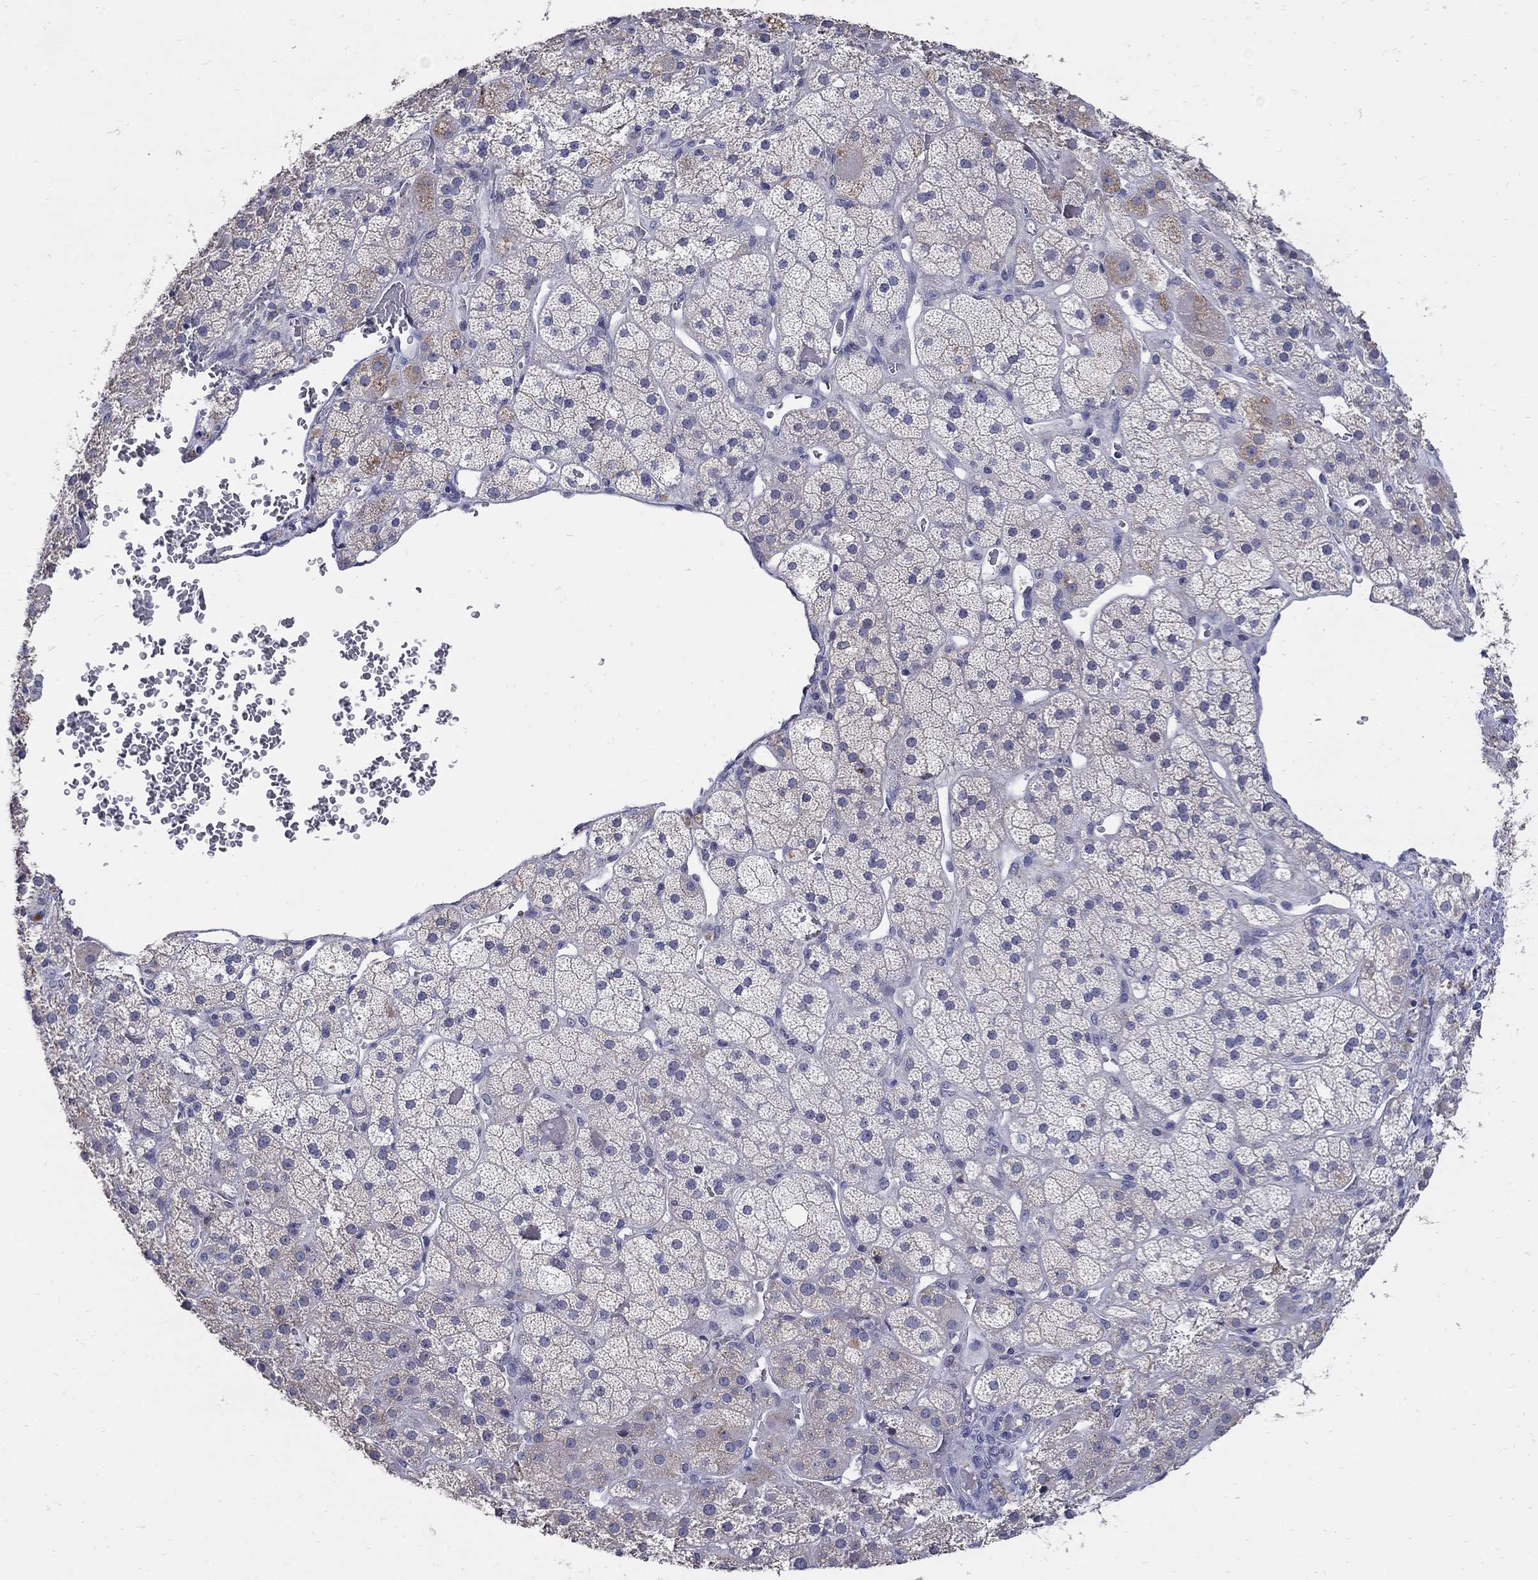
{"staining": {"intensity": "moderate", "quantity": "<25%", "location": "cytoplasmic/membranous"}, "tissue": "adrenal gland", "cell_type": "Glandular cells", "image_type": "normal", "snomed": [{"axis": "morphology", "description": "Normal tissue, NOS"}, {"axis": "topography", "description": "Adrenal gland"}], "caption": "Immunohistochemical staining of normal adrenal gland displays moderate cytoplasmic/membranous protein expression in approximately <25% of glandular cells. The staining was performed using DAB (3,3'-diaminobenzidine) to visualize the protein expression in brown, while the nuclei were stained in blue with hematoxylin (Magnification: 20x).", "gene": "CETN1", "patient": {"sex": "male", "age": 57}}